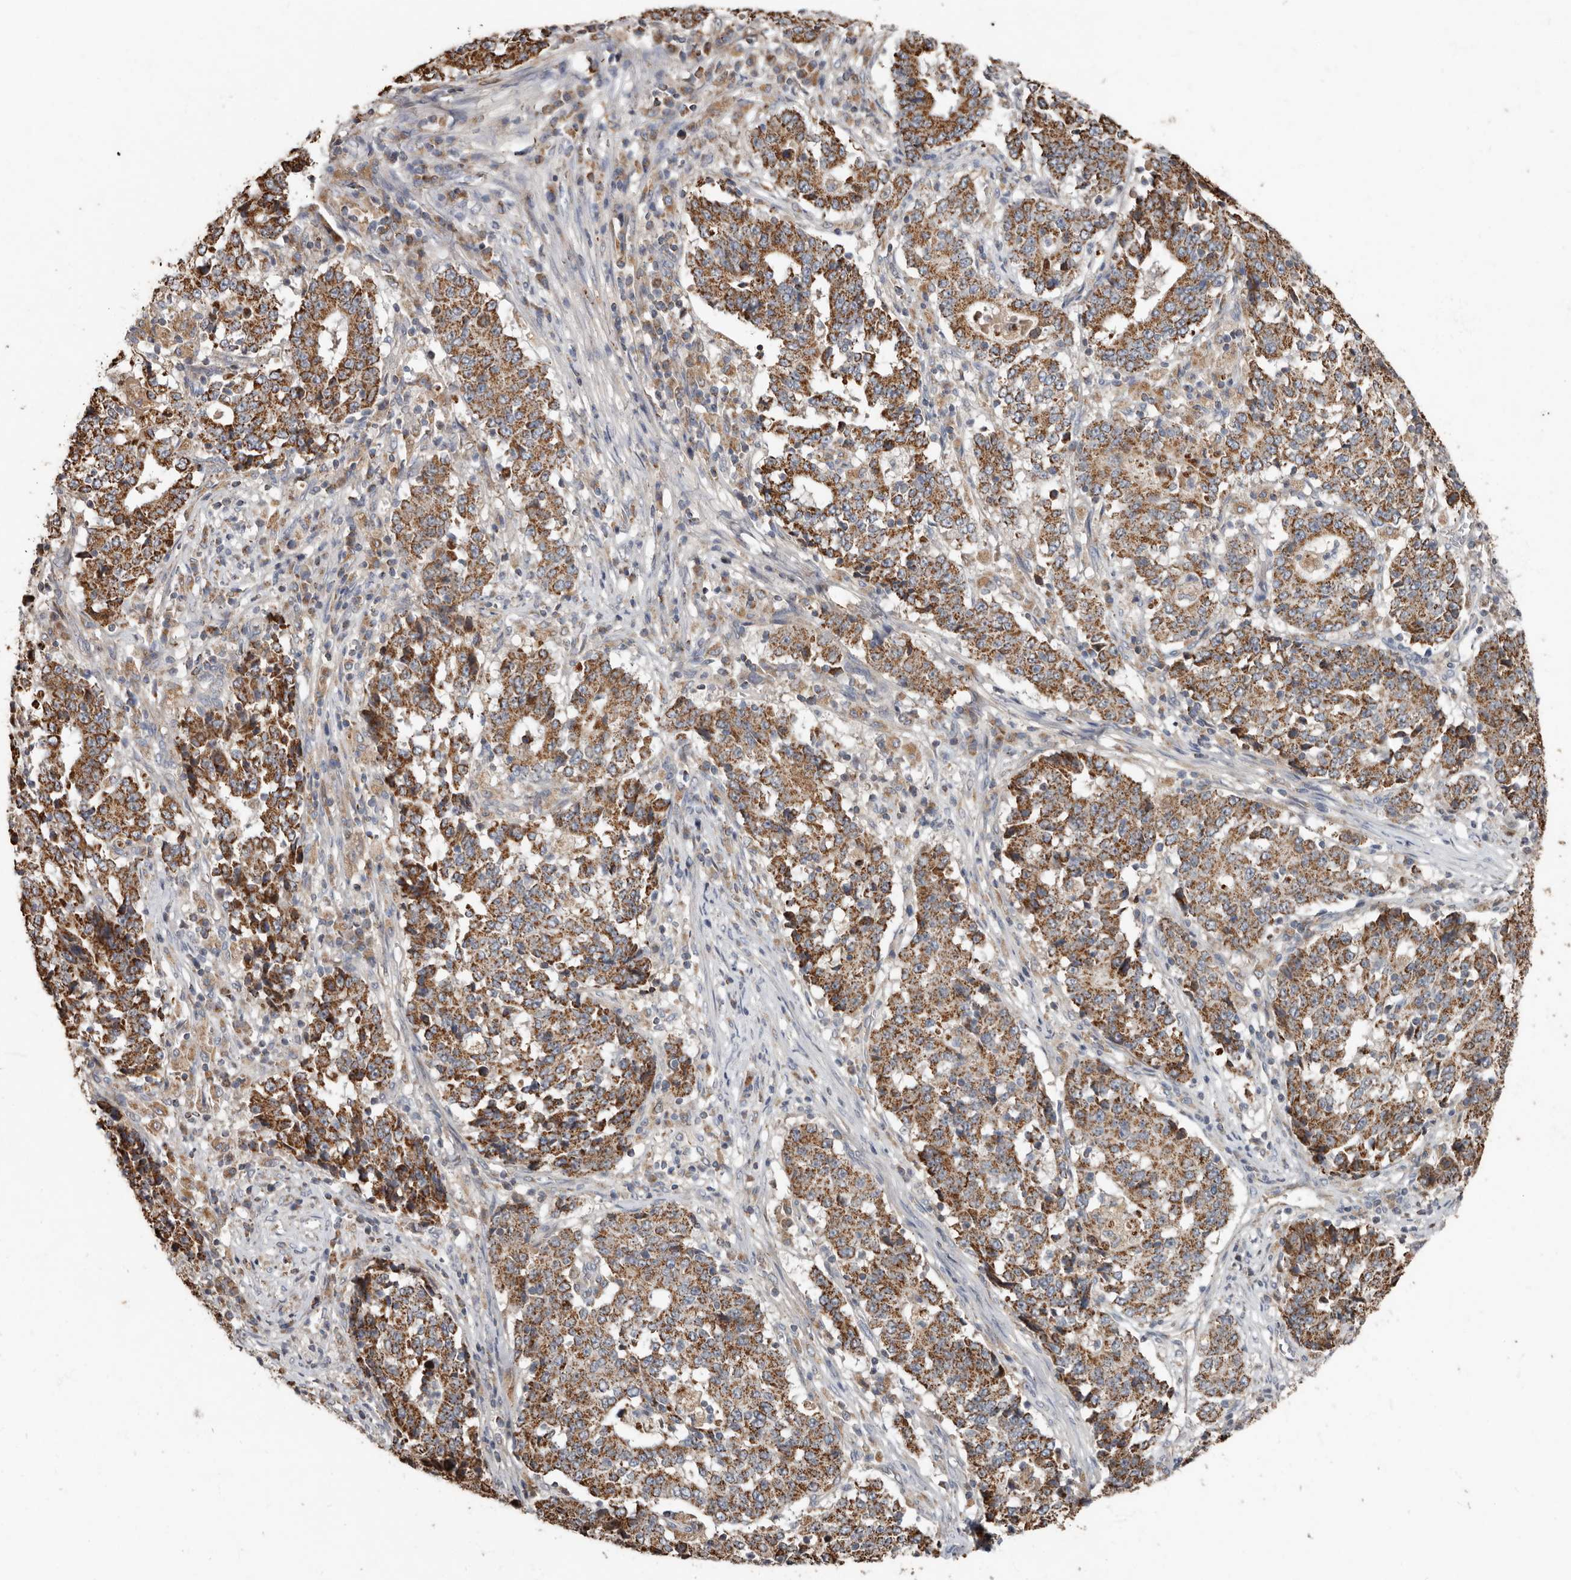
{"staining": {"intensity": "moderate", "quantity": ">75%", "location": "cytoplasmic/membranous"}, "tissue": "stomach cancer", "cell_type": "Tumor cells", "image_type": "cancer", "snomed": [{"axis": "morphology", "description": "Adenocarcinoma, NOS"}, {"axis": "topography", "description": "Stomach"}], "caption": "An immunohistochemistry histopathology image of neoplastic tissue is shown. Protein staining in brown shows moderate cytoplasmic/membranous positivity in stomach adenocarcinoma within tumor cells. Using DAB (3,3'-diaminobenzidine) (brown) and hematoxylin (blue) stains, captured at high magnification using brightfield microscopy.", "gene": "KIF26B", "patient": {"sex": "male", "age": 59}}